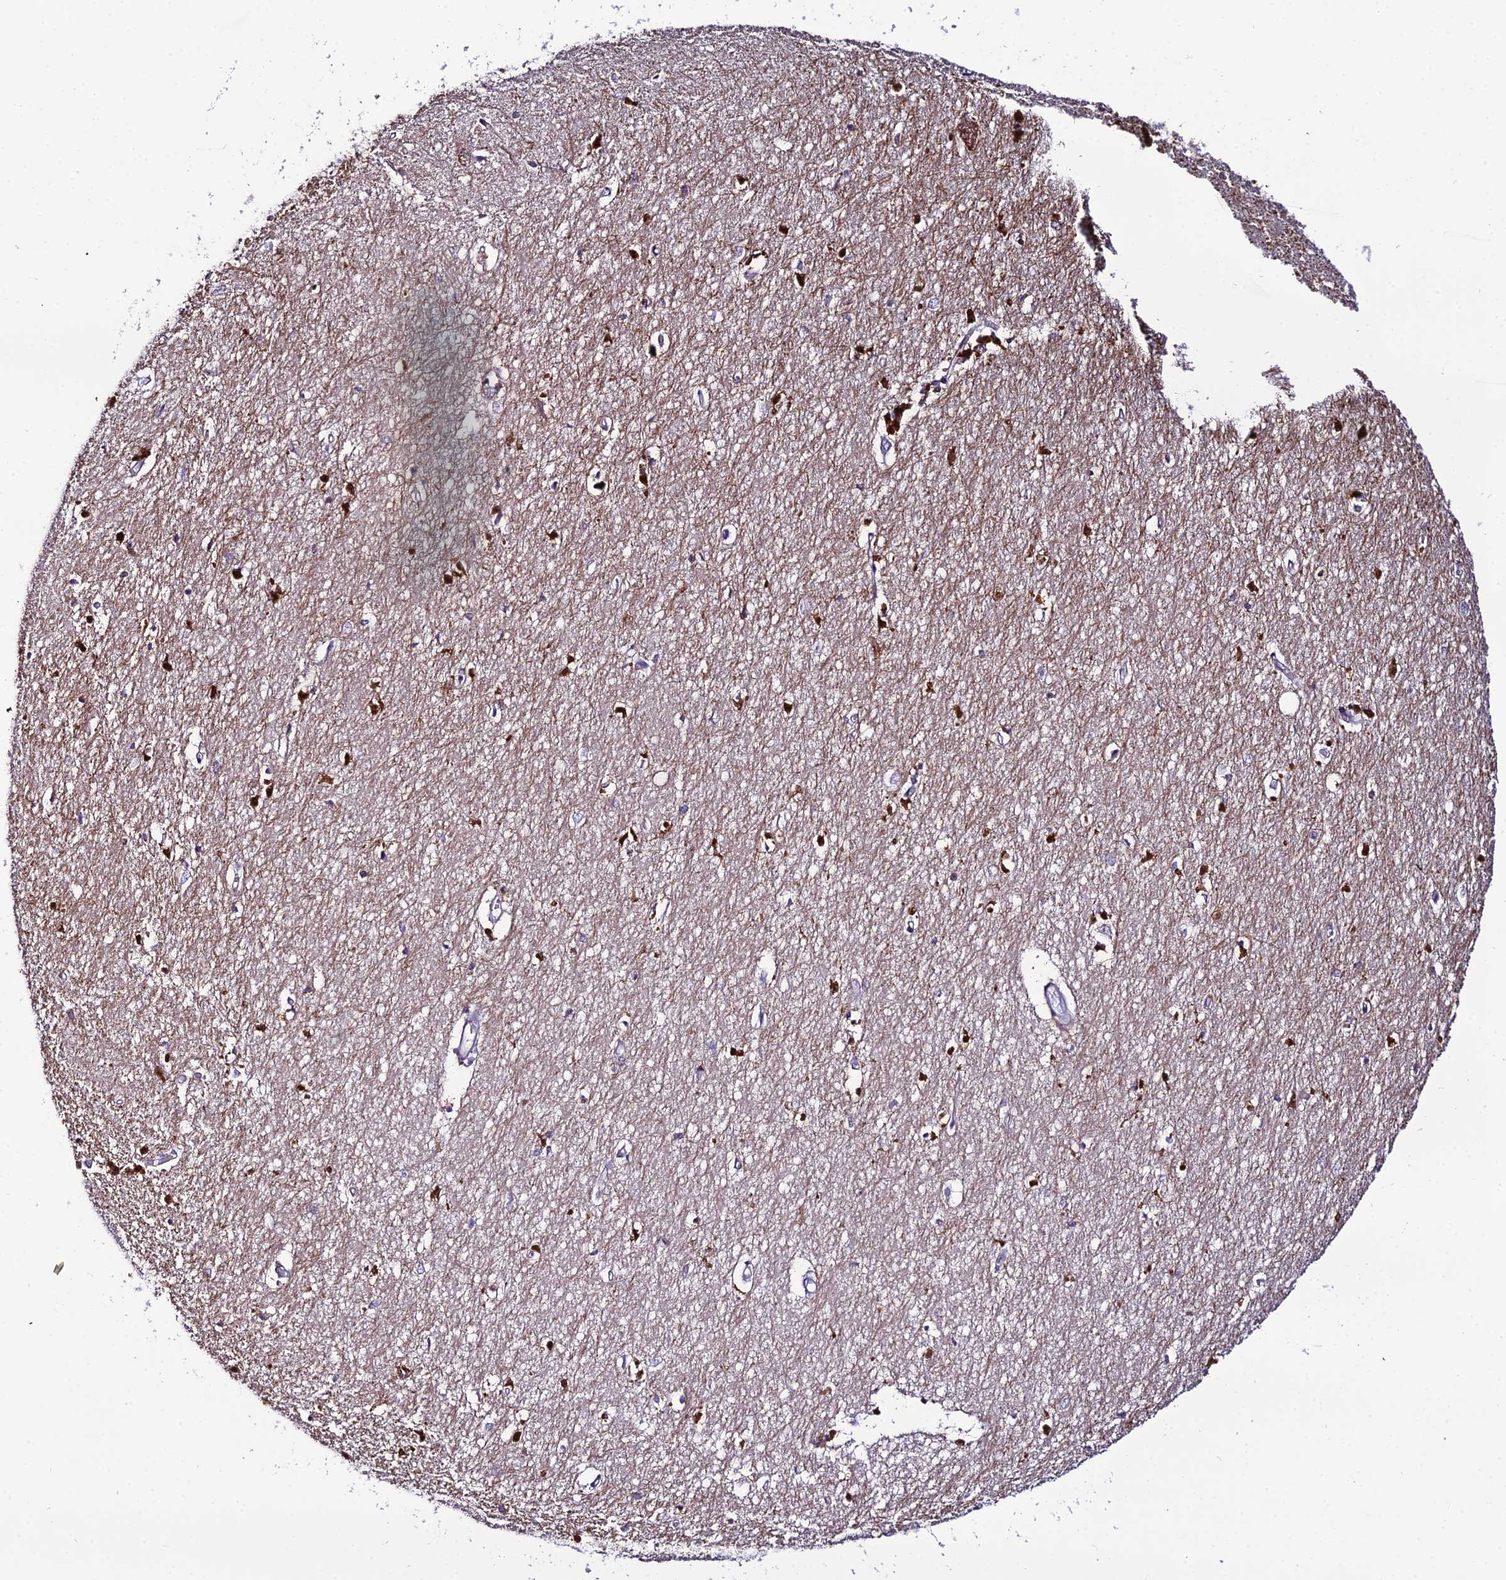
{"staining": {"intensity": "strong", "quantity": "25%-75%", "location": "cytoplasmic/membranous,nuclear"}, "tissue": "hippocampus", "cell_type": "Glial cells", "image_type": "normal", "snomed": [{"axis": "morphology", "description": "Normal tissue, NOS"}, {"axis": "topography", "description": "Hippocampus"}], "caption": "Immunohistochemistry (IHC) (DAB (3,3'-diaminobenzidine)) staining of benign human hippocampus displays strong cytoplasmic/membranous,nuclear protein positivity in approximately 25%-75% of glial cells.", "gene": "MB21D2", "patient": {"sex": "female", "age": 64}}